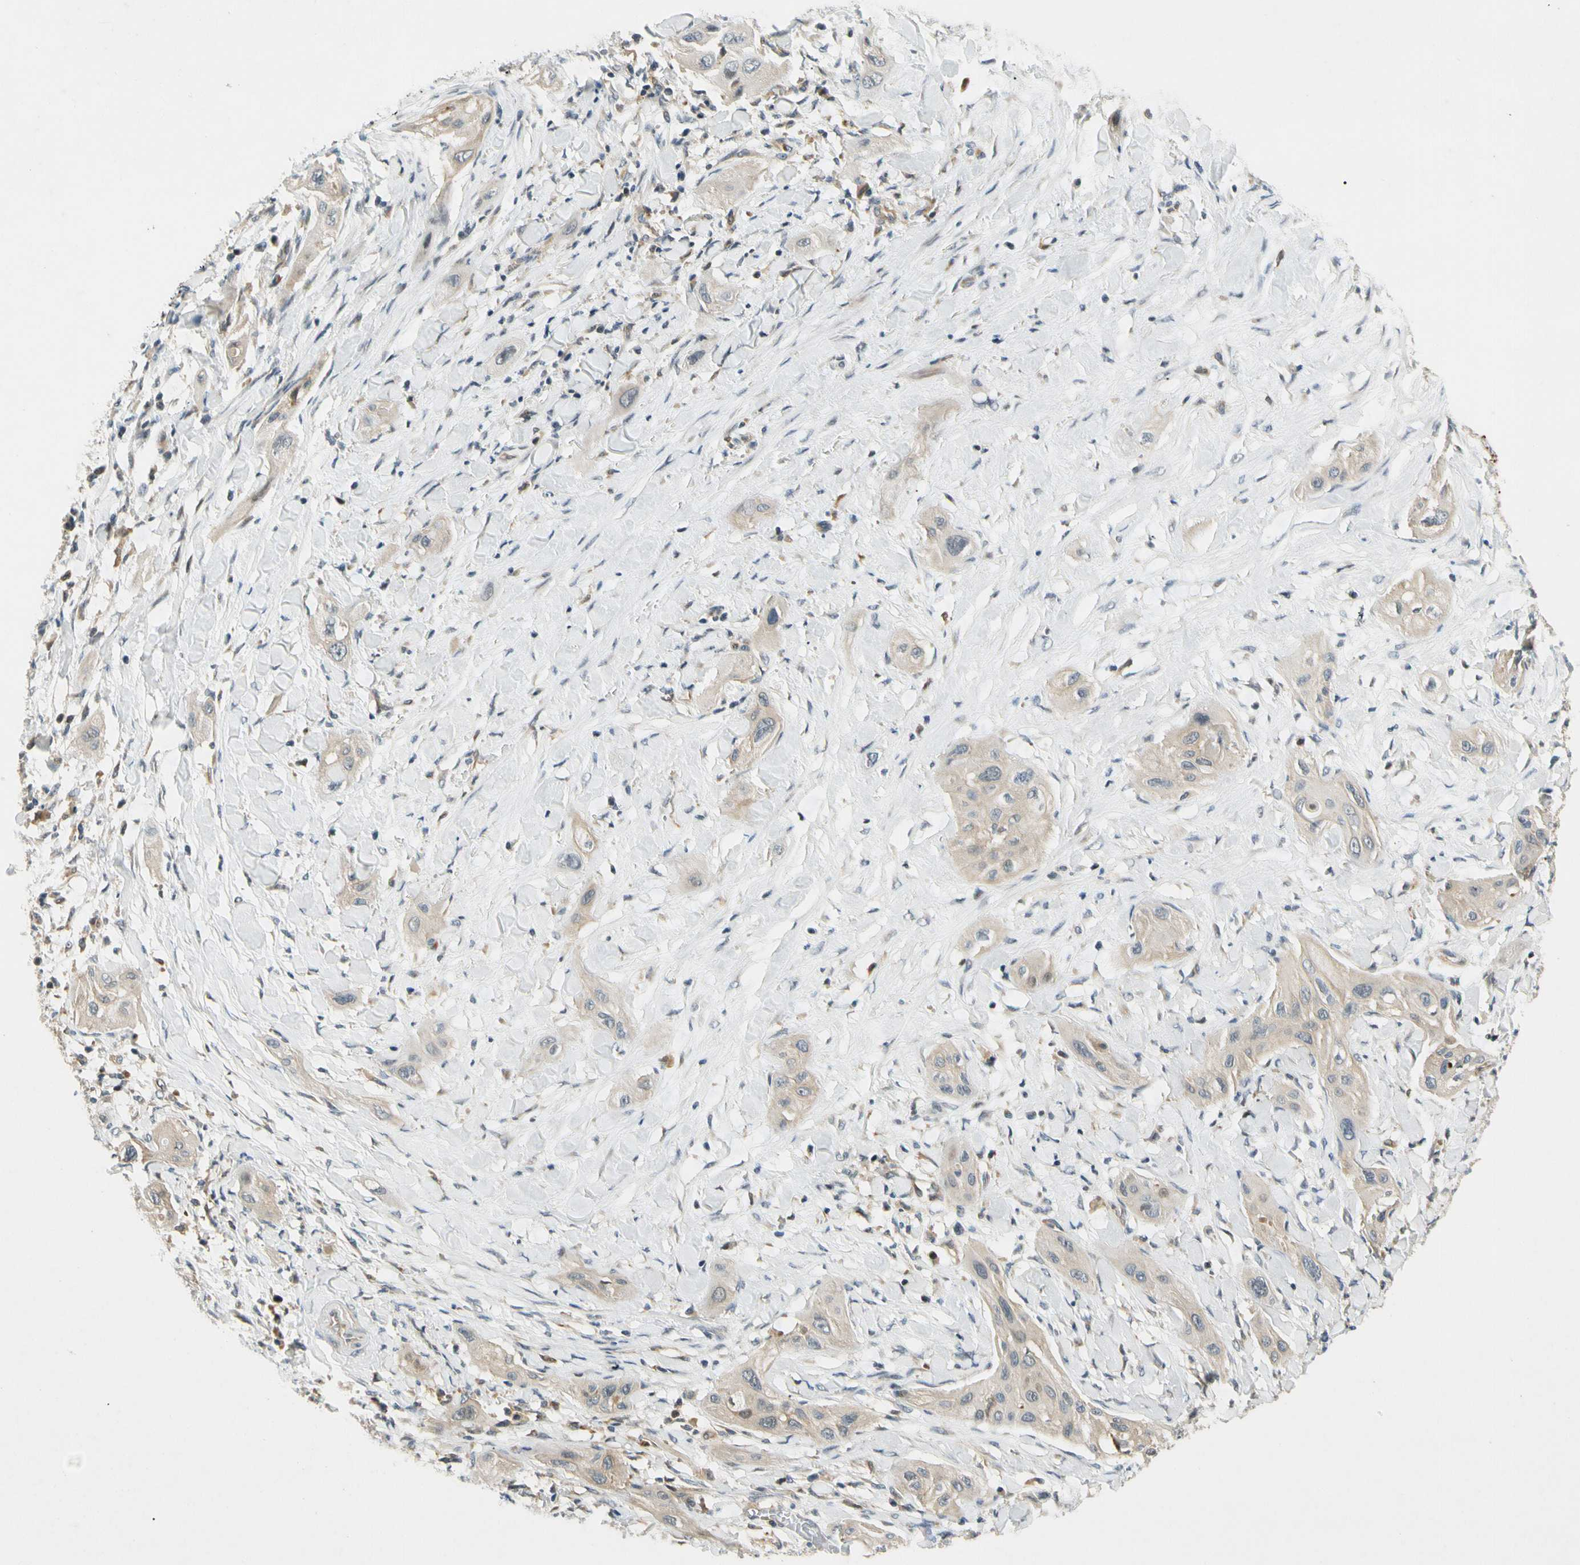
{"staining": {"intensity": "weak", "quantity": ">75%", "location": "cytoplasmic/membranous"}, "tissue": "lung cancer", "cell_type": "Tumor cells", "image_type": "cancer", "snomed": [{"axis": "morphology", "description": "Squamous cell carcinoma, NOS"}, {"axis": "topography", "description": "Lung"}], "caption": "Immunohistochemistry (IHC) micrograph of lung cancer stained for a protein (brown), which displays low levels of weak cytoplasmic/membranous staining in about >75% of tumor cells.", "gene": "GATD1", "patient": {"sex": "female", "age": 47}}